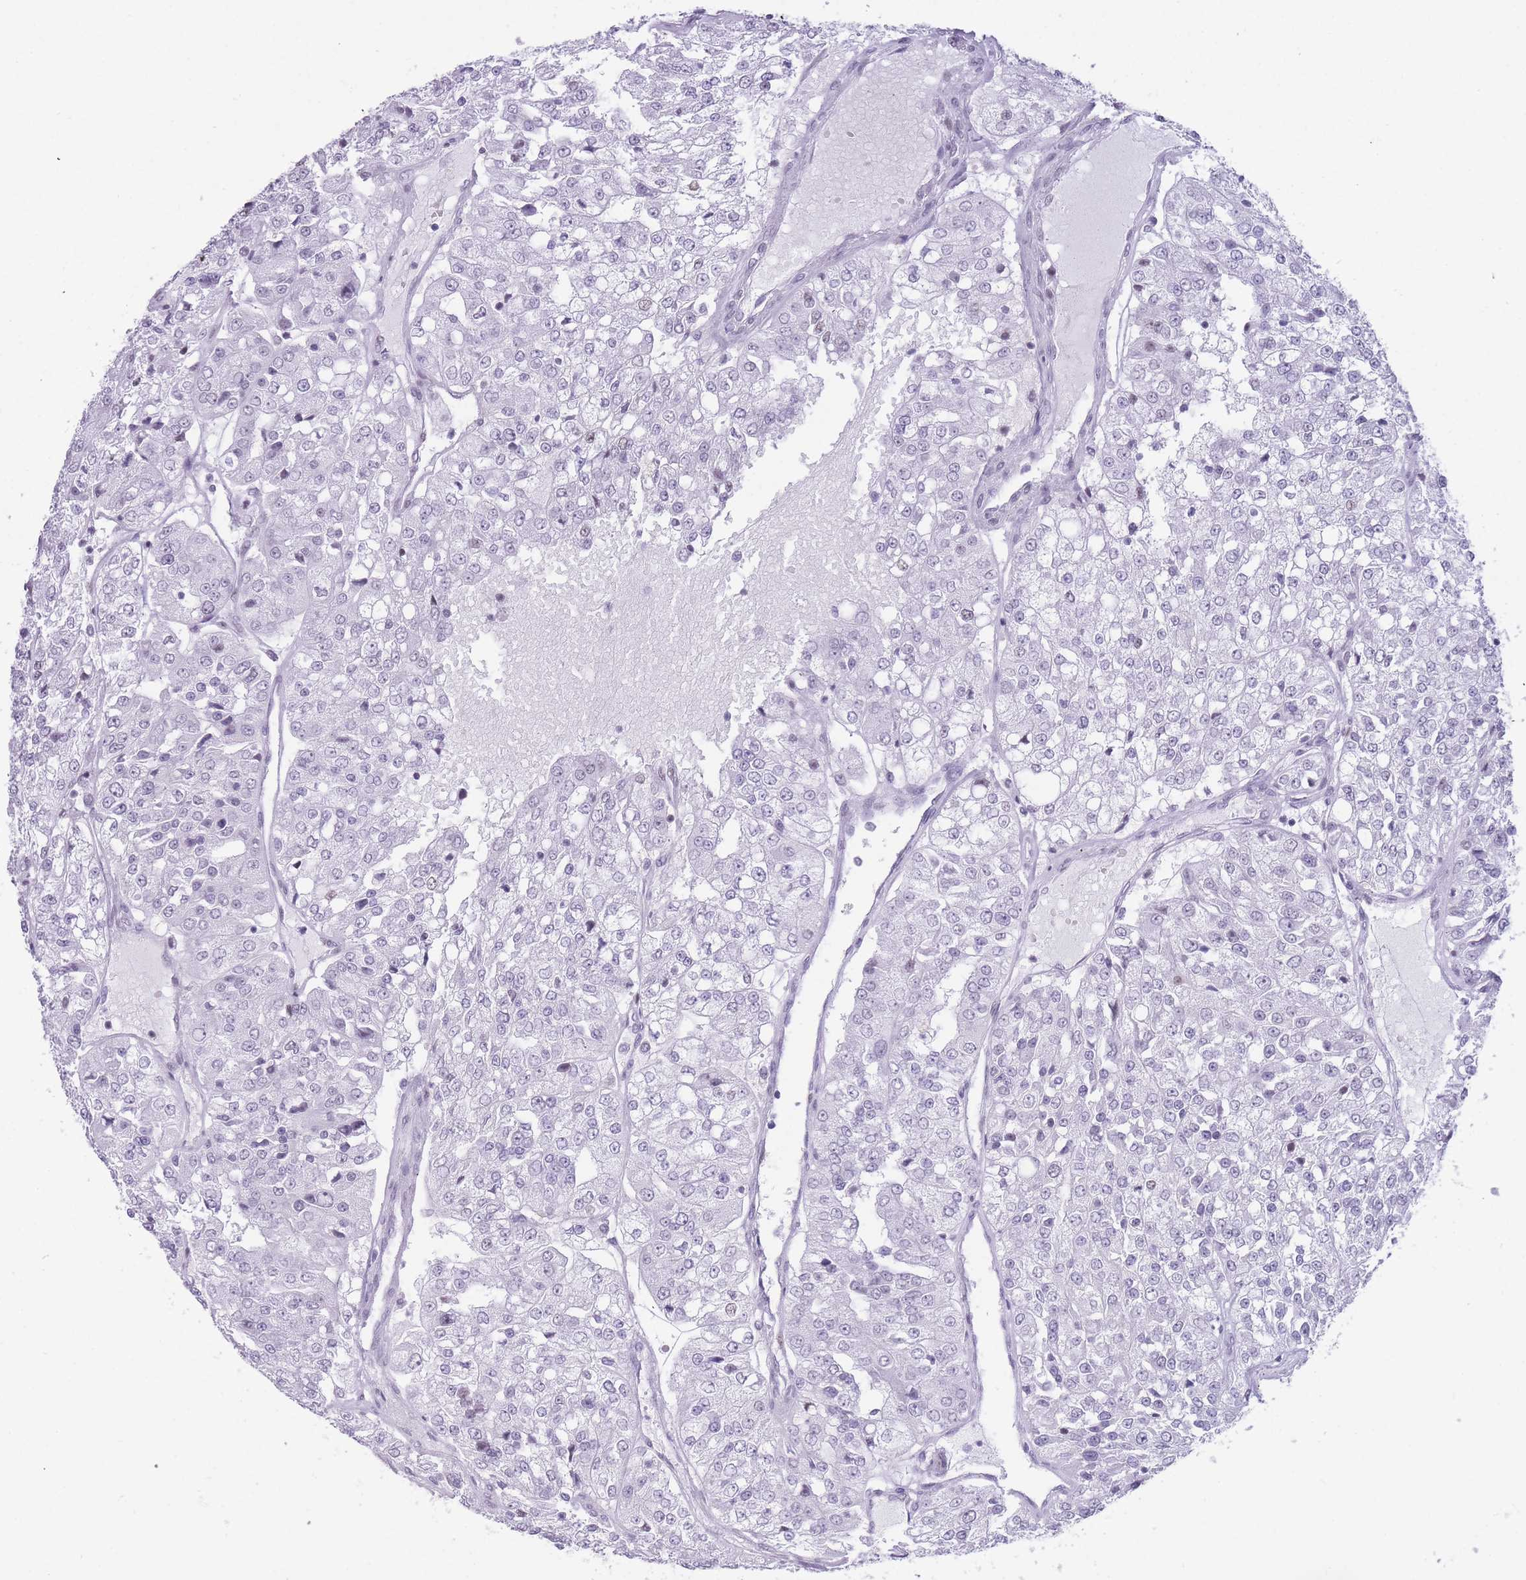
{"staining": {"intensity": "negative", "quantity": "none", "location": "none"}, "tissue": "renal cancer", "cell_type": "Tumor cells", "image_type": "cancer", "snomed": [{"axis": "morphology", "description": "Adenocarcinoma, NOS"}, {"axis": "topography", "description": "Kidney"}], "caption": "A histopathology image of renal cancer (adenocarcinoma) stained for a protein shows no brown staining in tumor cells.", "gene": "HNRNPUL1", "patient": {"sex": "female", "age": 63}}